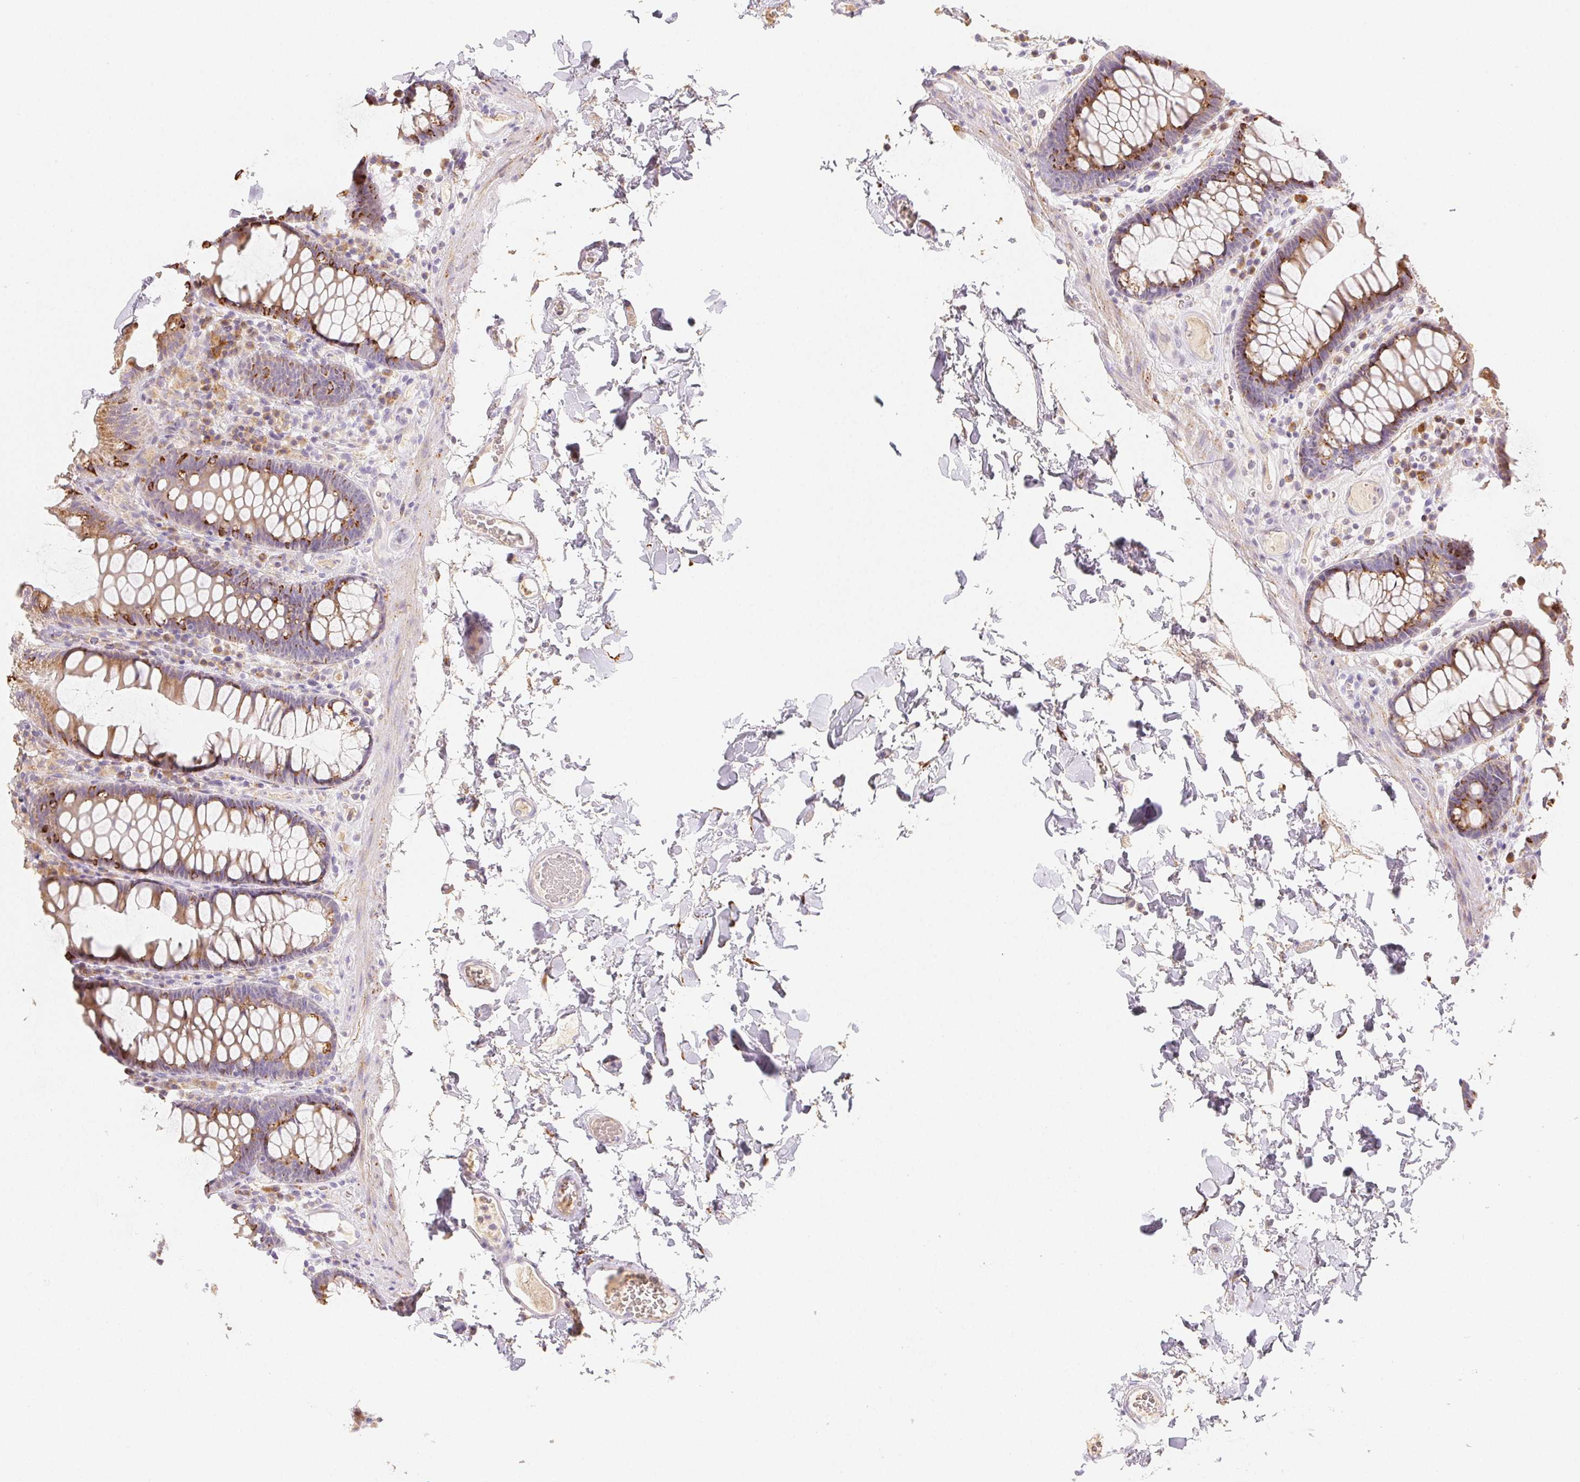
{"staining": {"intensity": "negative", "quantity": "none", "location": "none"}, "tissue": "colon", "cell_type": "Endothelial cells", "image_type": "normal", "snomed": [{"axis": "morphology", "description": "Normal tissue, NOS"}, {"axis": "topography", "description": "Colon"}, {"axis": "topography", "description": "Peripheral nerve tissue"}], "caption": "This image is of normal colon stained with IHC to label a protein in brown with the nuclei are counter-stained blue. There is no positivity in endothelial cells. (Stains: DAB (3,3'-diaminobenzidine) immunohistochemistry with hematoxylin counter stain, Microscopy: brightfield microscopy at high magnification).", "gene": "ACVR1B", "patient": {"sex": "male", "age": 84}}